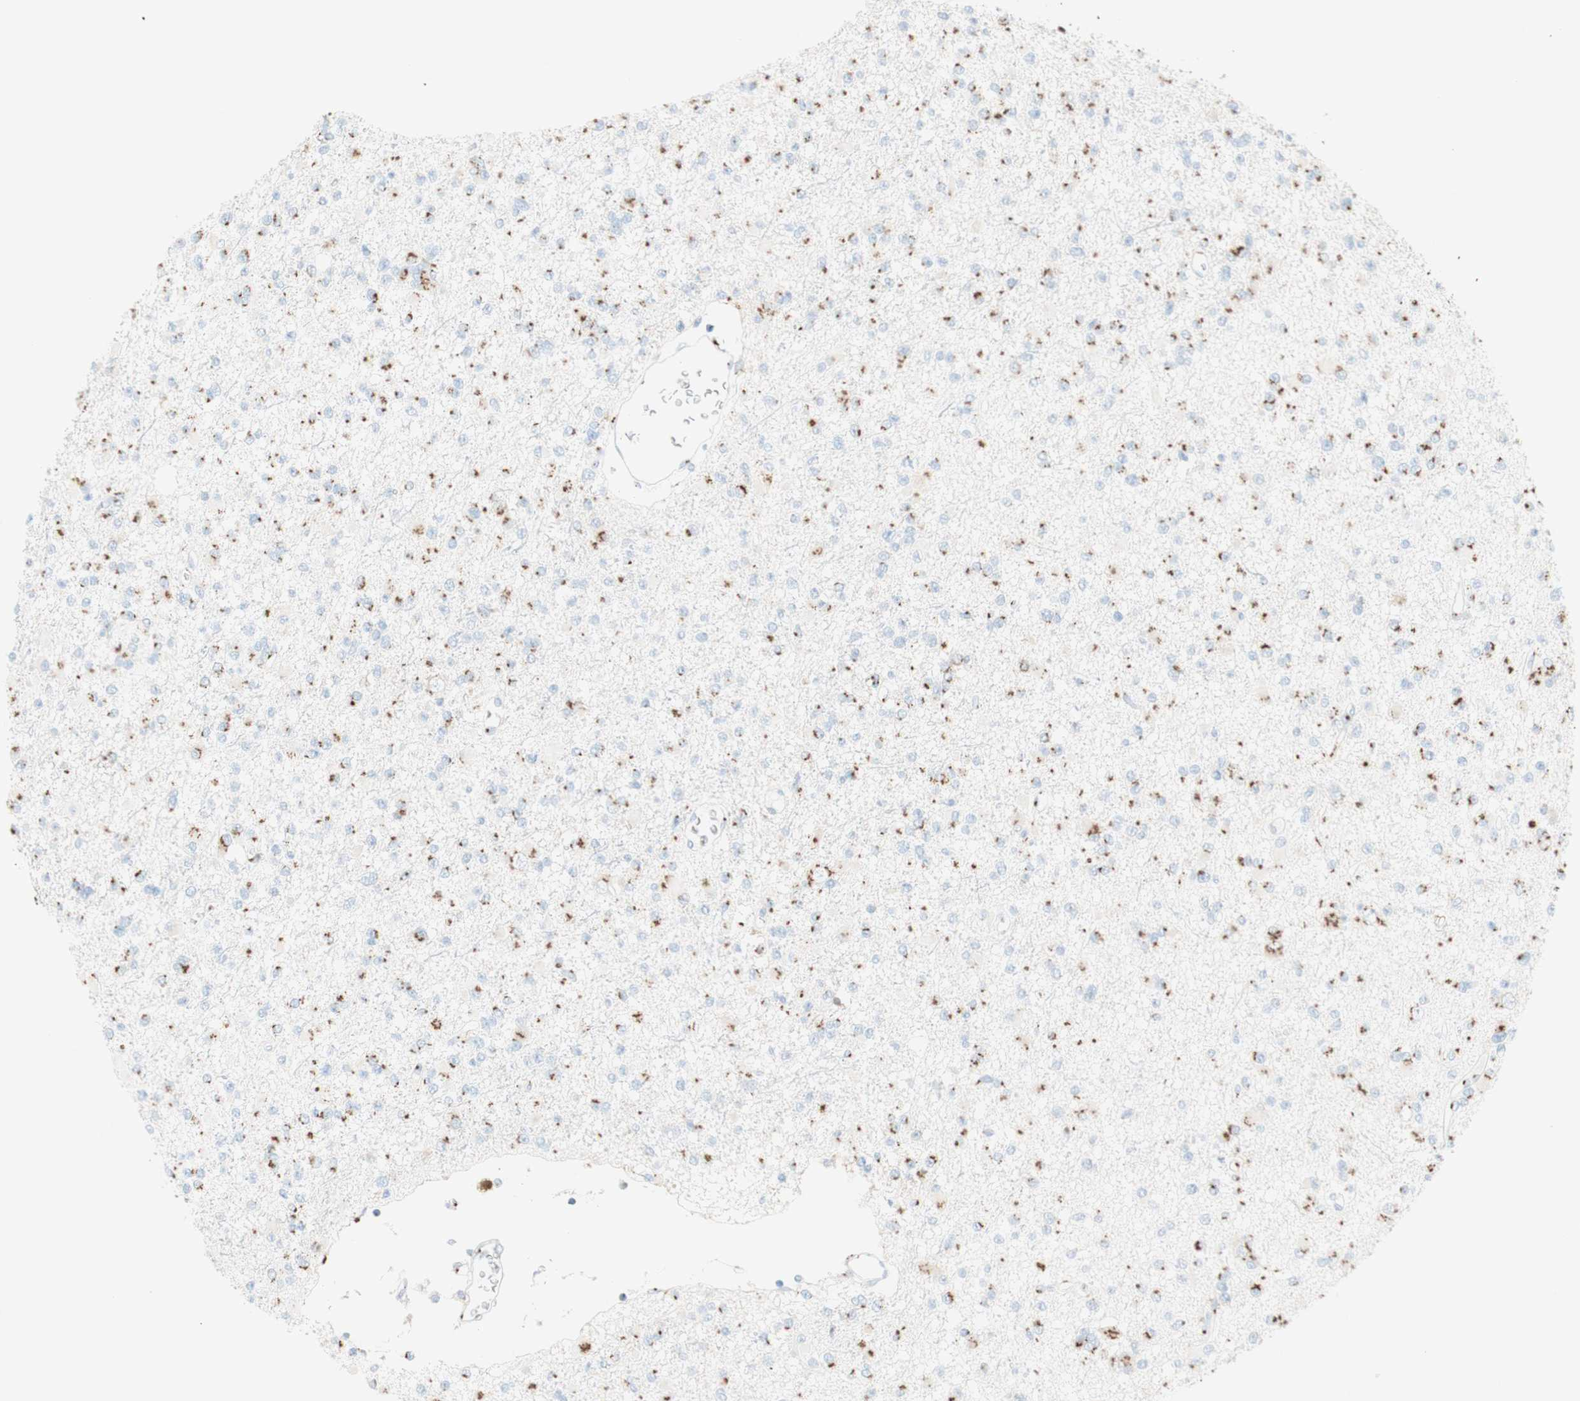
{"staining": {"intensity": "moderate", "quantity": ">75%", "location": "cytoplasmic/membranous"}, "tissue": "glioma", "cell_type": "Tumor cells", "image_type": "cancer", "snomed": [{"axis": "morphology", "description": "Glioma, malignant, Low grade"}, {"axis": "topography", "description": "Brain"}], "caption": "DAB (3,3'-diaminobenzidine) immunohistochemical staining of human malignant low-grade glioma shows moderate cytoplasmic/membranous protein staining in approximately >75% of tumor cells.", "gene": "GOLGB1", "patient": {"sex": "female", "age": 22}}